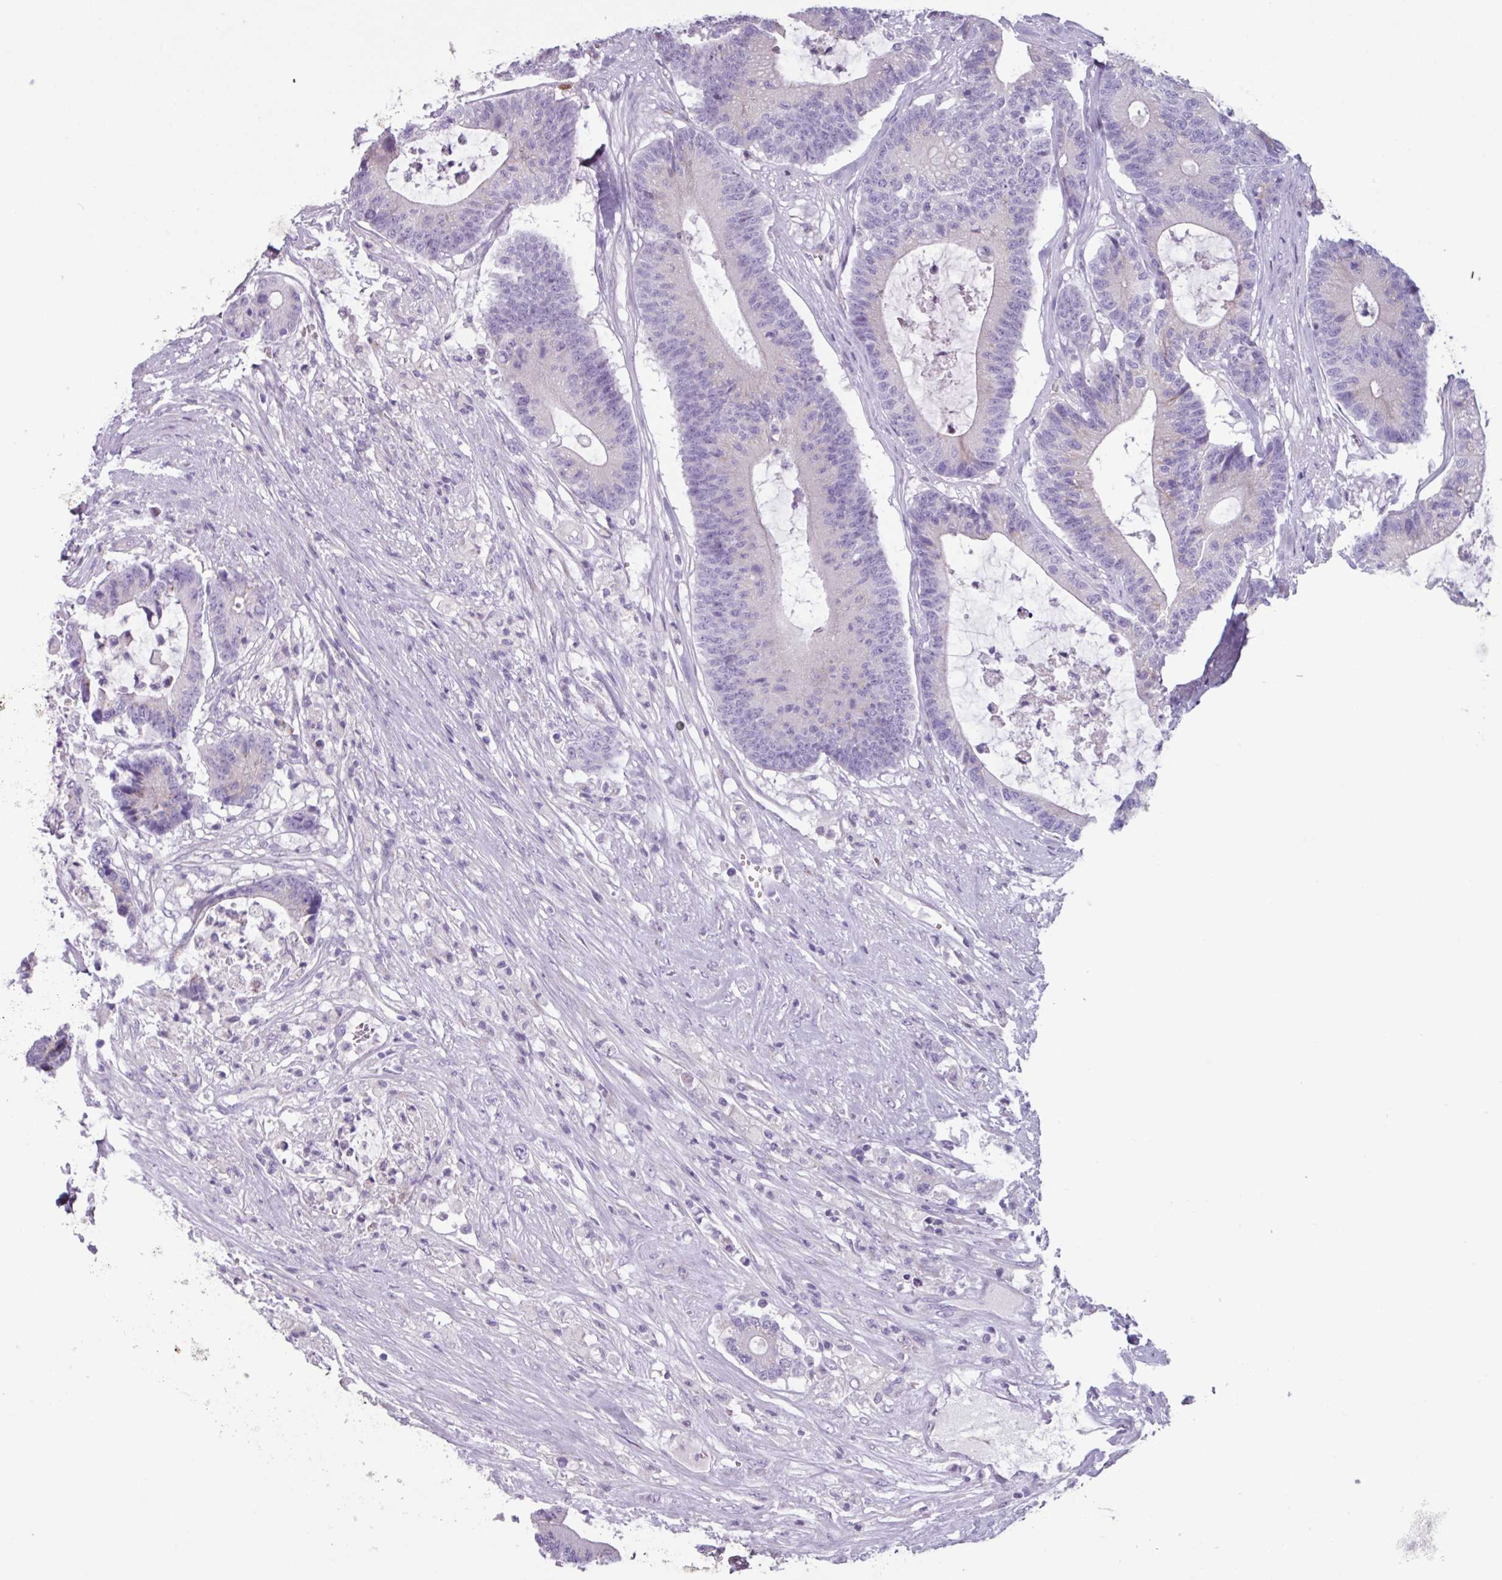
{"staining": {"intensity": "negative", "quantity": "none", "location": "none"}, "tissue": "colorectal cancer", "cell_type": "Tumor cells", "image_type": "cancer", "snomed": [{"axis": "morphology", "description": "Adenocarcinoma, NOS"}, {"axis": "topography", "description": "Colon"}], "caption": "The photomicrograph displays no significant expression in tumor cells of adenocarcinoma (colorectal). (DAB immunohistochemistry, high magnification).", "gene": "ADGRE1", "patient": {"sex": "female", "age": 84}}